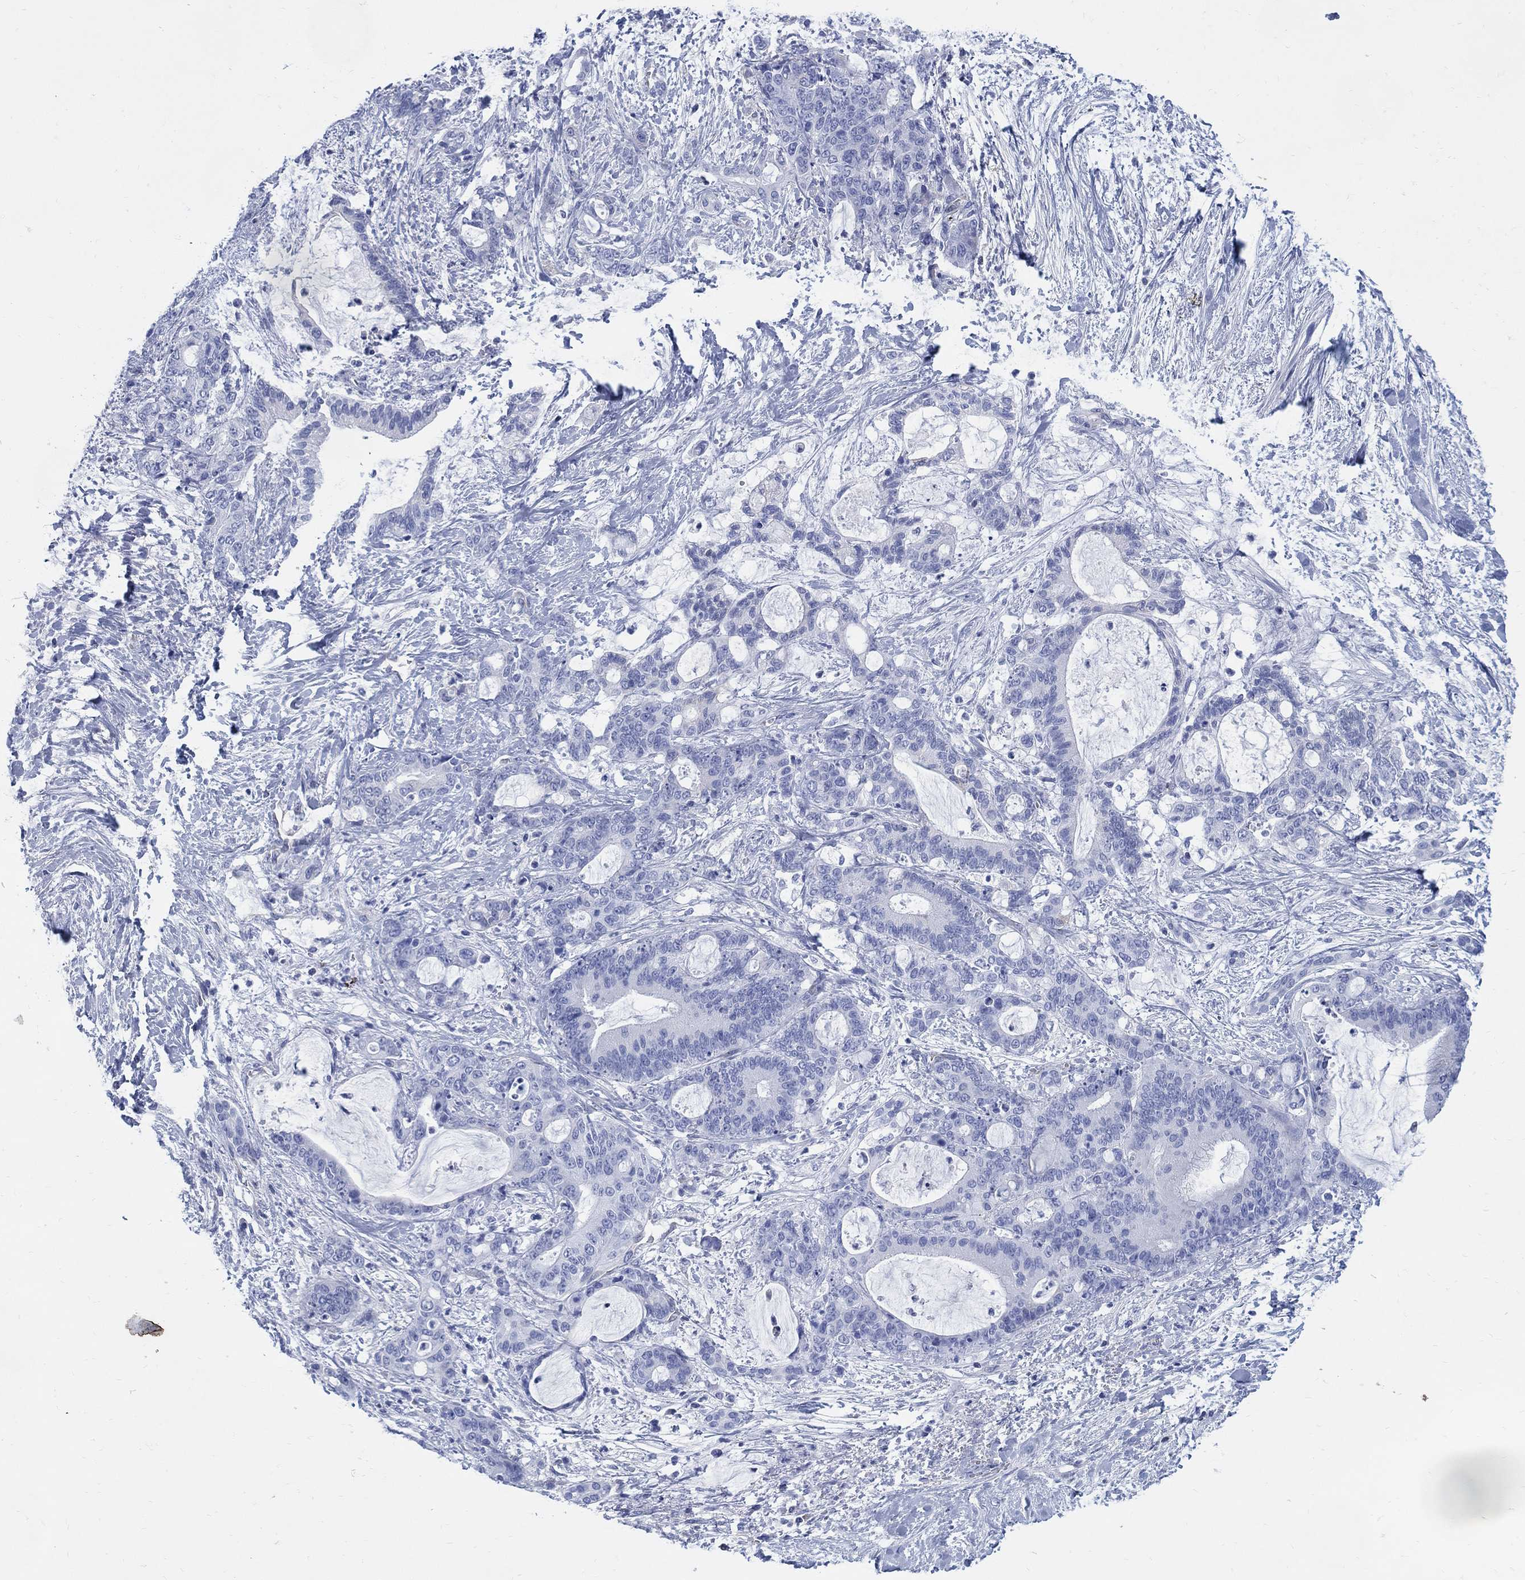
{"staining": {"intensity": "negative", "quantity": "none", "location": "none"}, "tissue": "liver cancer", "cell_type": "Tumor cells", "image_type": "cancer", "snomed": [{"axis": "morphology", "description": "Cholangiocarcinoma"}, {"axis": "topography", "description": "Liver"}], "caption": "High magnification brightfield microscopy of liver cancer stained with DAB (3,3'-diaminobenzidine) (brown) and counterstained with hematoxylin (blue): tumor cells show no significant staining.", "gene": "DDI1", "patient": {"sex": "female", "age": 73}}